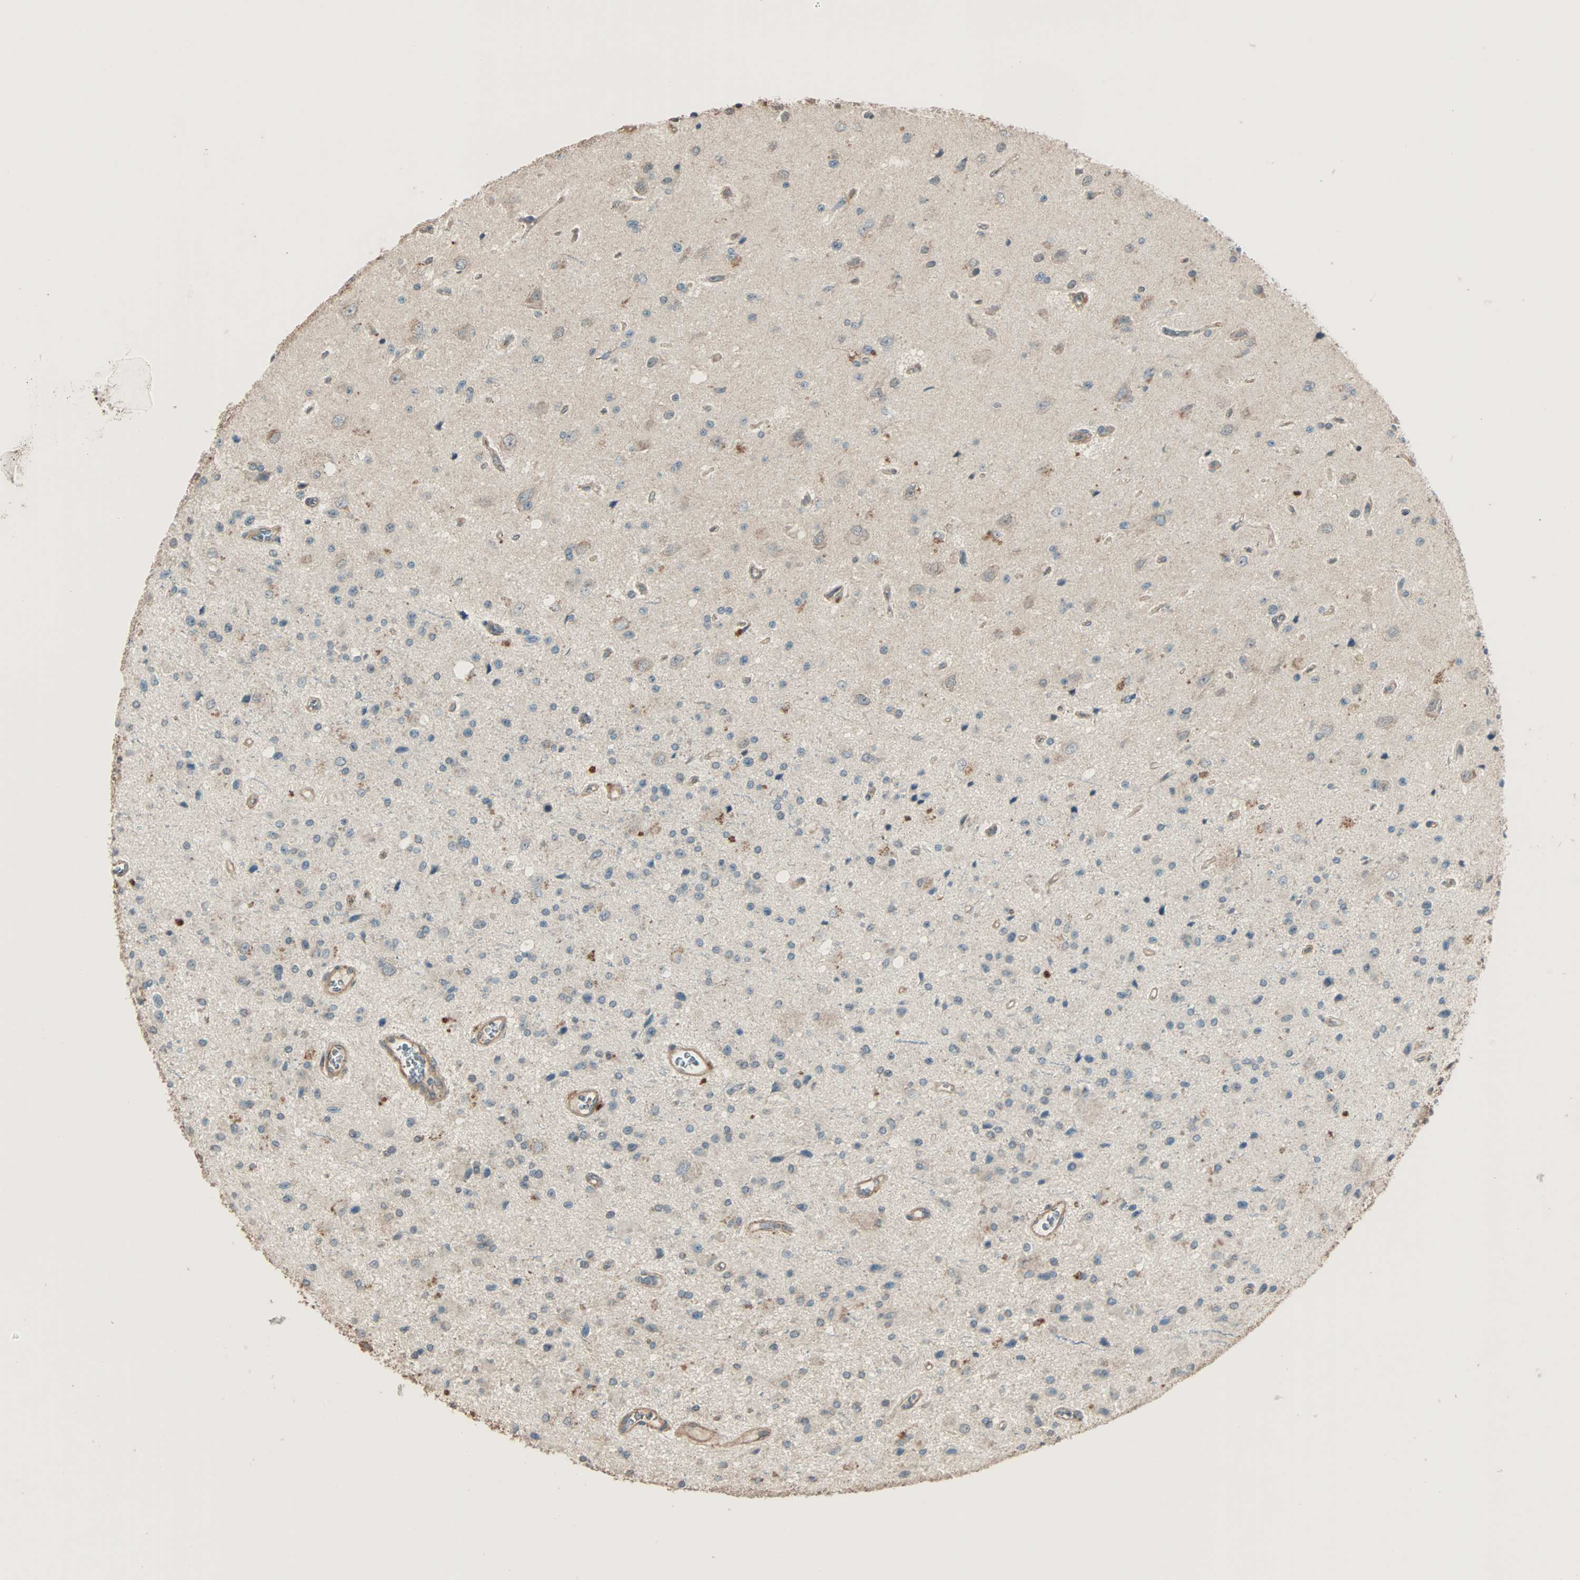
{"staining": {"intensity": "weak", "quantity": "<25%", "location": "cytoplasmic/membranous"}, "tissue": "glioma", "cell_type": "Tumor cells", "image_type": "cancer", "snomed": [{"axis": "morphology", "description": "Glioma, malignant, Low grade"}, {"axis": "topography", "description": "Brain"}], "caption": "Tumor cells are negative for brown protein staining in glioma.", "gene": "MAP3K21", "patient": {"sex": "male", "age": 58}}